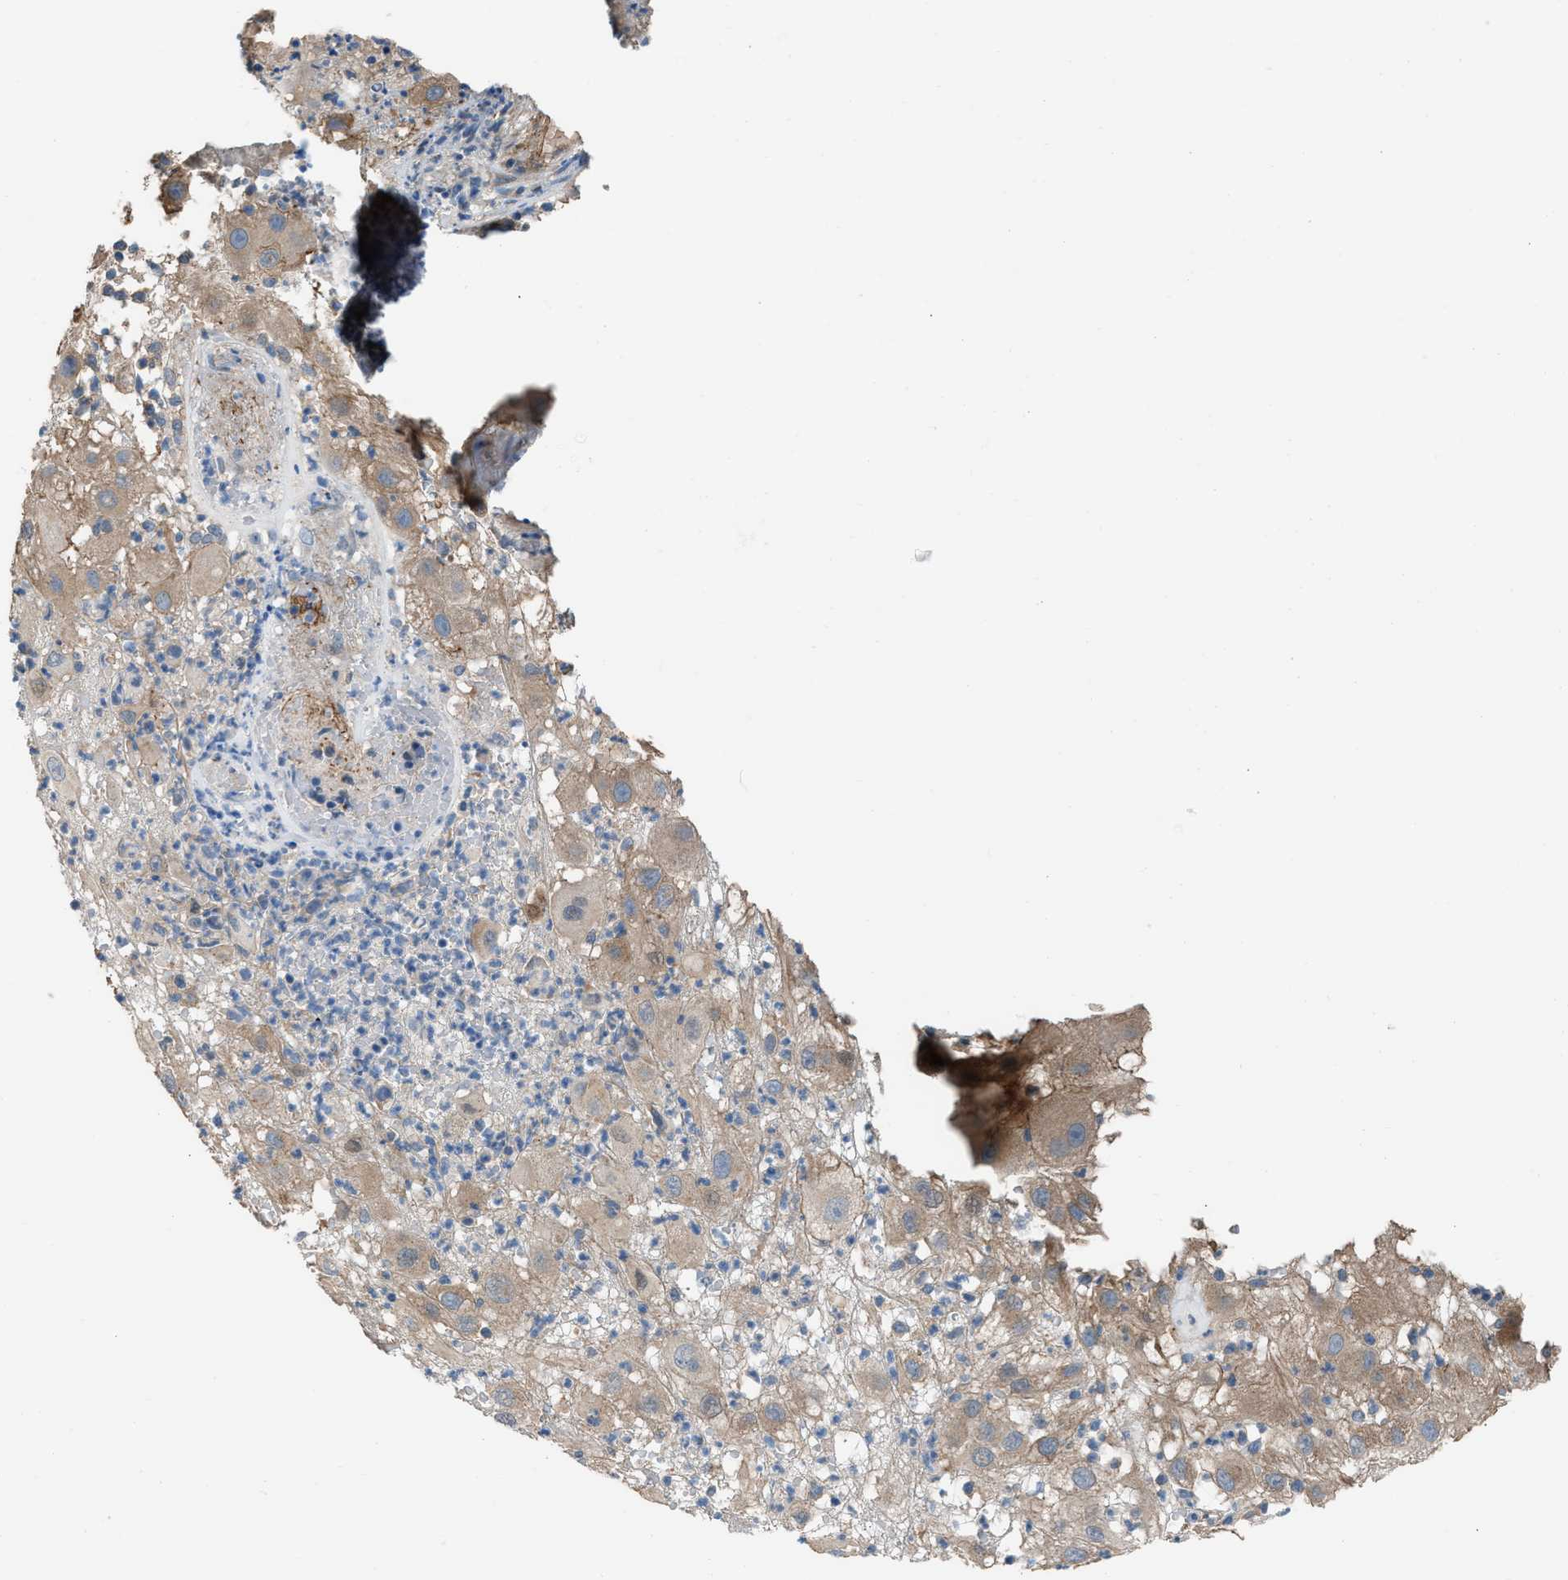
{"staining": {"intensity": "moderate", "quantity": ">75%", "location": "cytoplasmic/membranous"}, "tissue": "melanoma", "cell_type": "Tumor cells", "image_type": "cancer", "snomed": [{"axis": "morphology", "description": "Malignant melanoma, NOS"}, {"axis": "topography", "description": "Skin"}], "caption": "Malignant melanoma stained for a protein (brown) reveals moderate cytoplasmic/membranous positive staining in approximately >75% of tumor cells.", "gene": "CRTC1", "patient": {"sex": "female", "age": 81}}